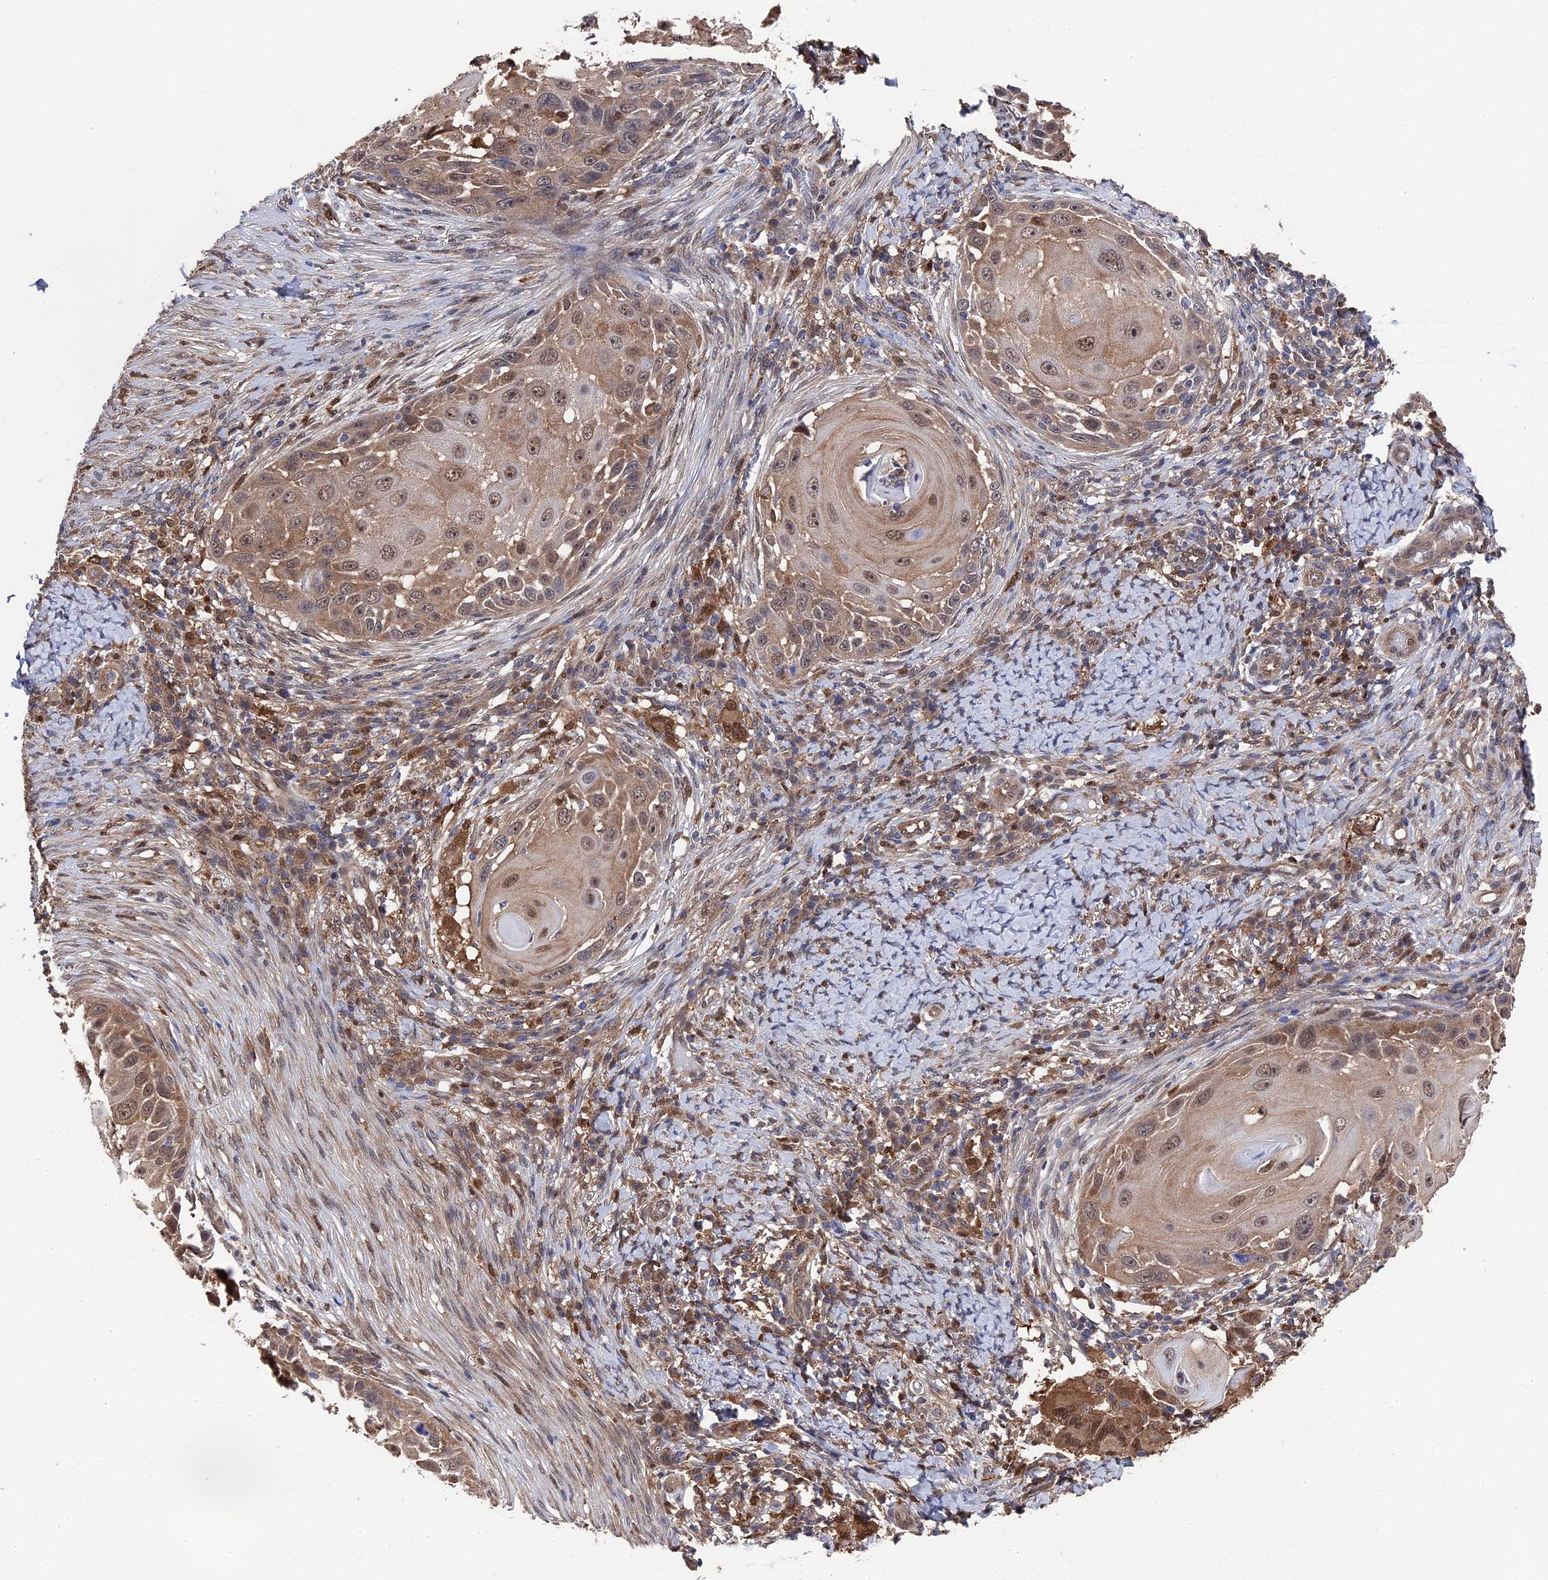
{"staining": {"intensity": "moderate", "quantity": ">75%", "location": "cytoplasmic/membranous,nuclear"}, "tissue": "skin cancer", "cell_type": "Tumor cells", "image_type": "cancer", "snomed": [{"axis": "morphology", "description": "Squamous cell carcinoma, NOS"}, {"axis": "topography", "description": "Skin"}], "caption": "Human squamous cell carcinoma (skin) stained for a protein (brown) demonstrates moderate cytoplasmic/membranous and nuclear positive expression in about >75% of tumor cells.", "gene": "RNH1", "patient": {"sex": "female", "age": 44}}